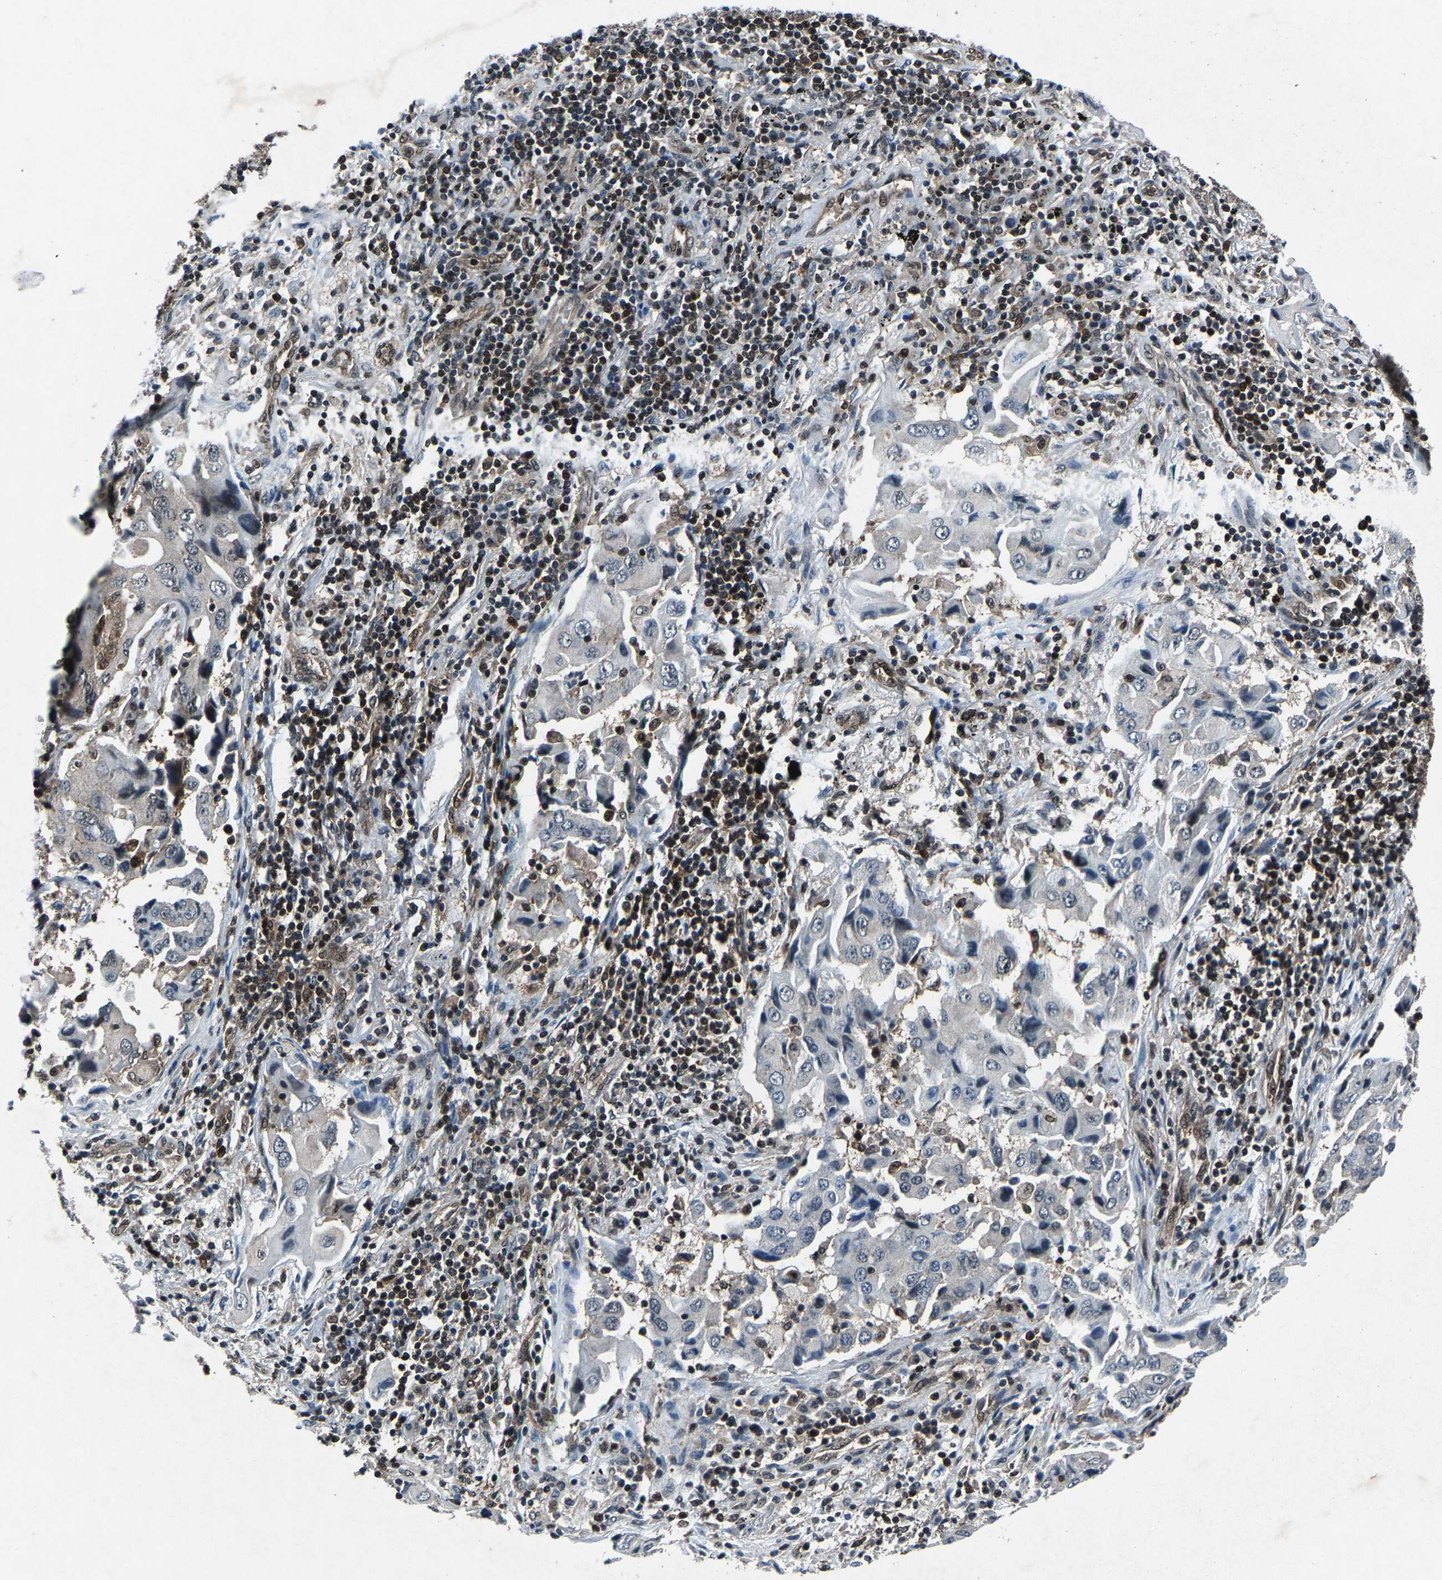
{"staining": {"intensity": "negative", "quantity": "none", "location": "none"}, "tissue": "lung cancer", "cell_type": "Tumor cells", "image_type": "cancer", "snomed": [{"axis": "morphology", "description": "Adenocarcinoma, NOS"}, {"axis": "topography", "description": "Lung"}], "caption": "This photomicrograph is of lung cancer stained with immunohistochemistry to label a protein in brown with the nuclei are counter-stained blue. There is no staining in tumor cells.", "gene": "ATXN3", "patient": {"sex": "female", "age": 65}}